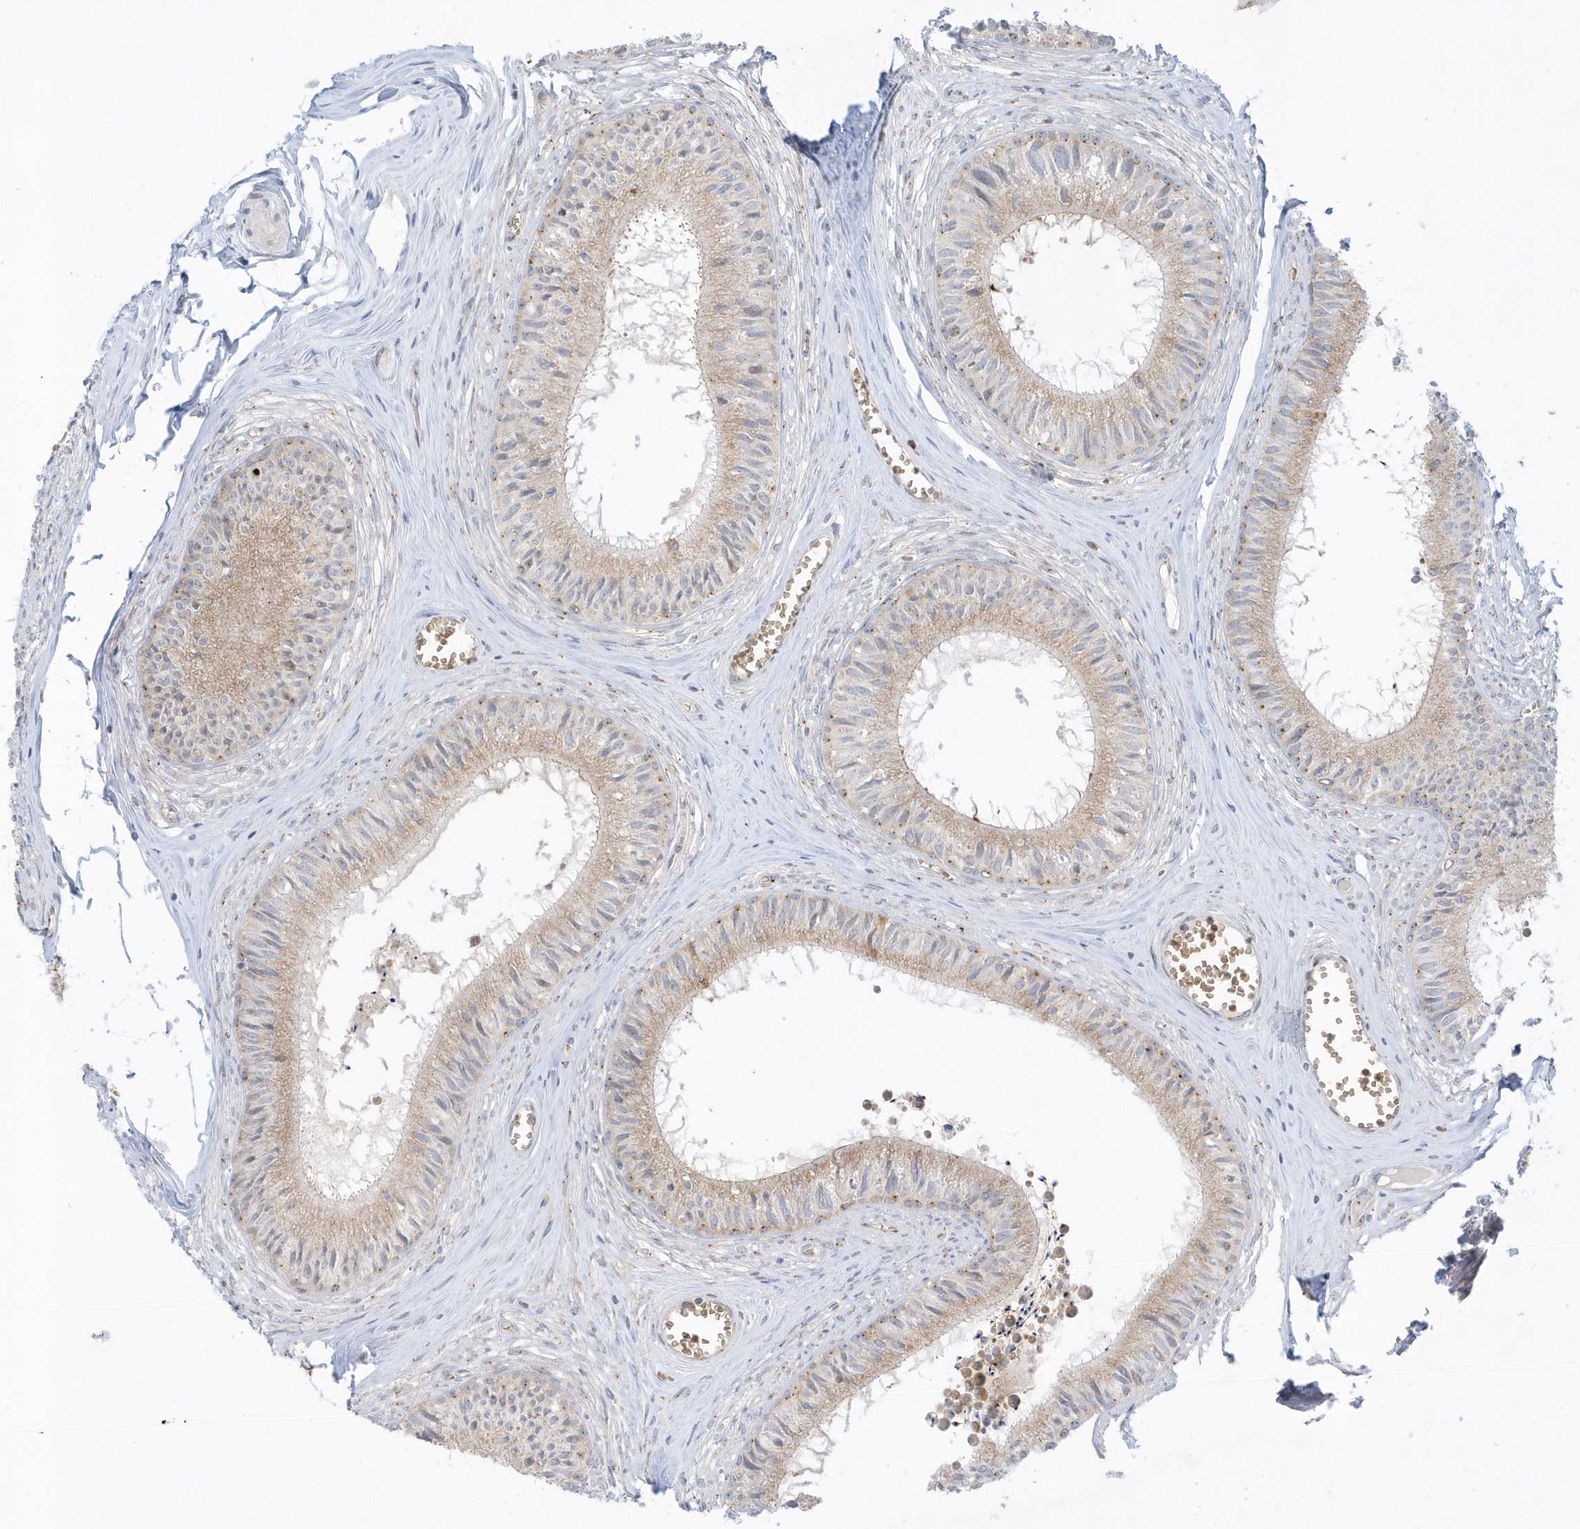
{"staining": {"intensity": "strong", "quantity": "25%-75%", "location": "cytoplasmic/membranous"}, "tissue": "epididymis", "cell_type": "Glandular cells", "image_type": "normal", "snomed": [{"axis": "morphology", "description": "Normal tissue, NOS"}, {"axis": "topography", "description": "Epididymis"}], "caption": "Strong cytoplasmic/membranous positivity for a protein is present in about 25%-75% of glandular cells of benign epididymis using immunohistochemistry.", "gene": "RPP40", "patient": {"sex": "male", "age": 36}}